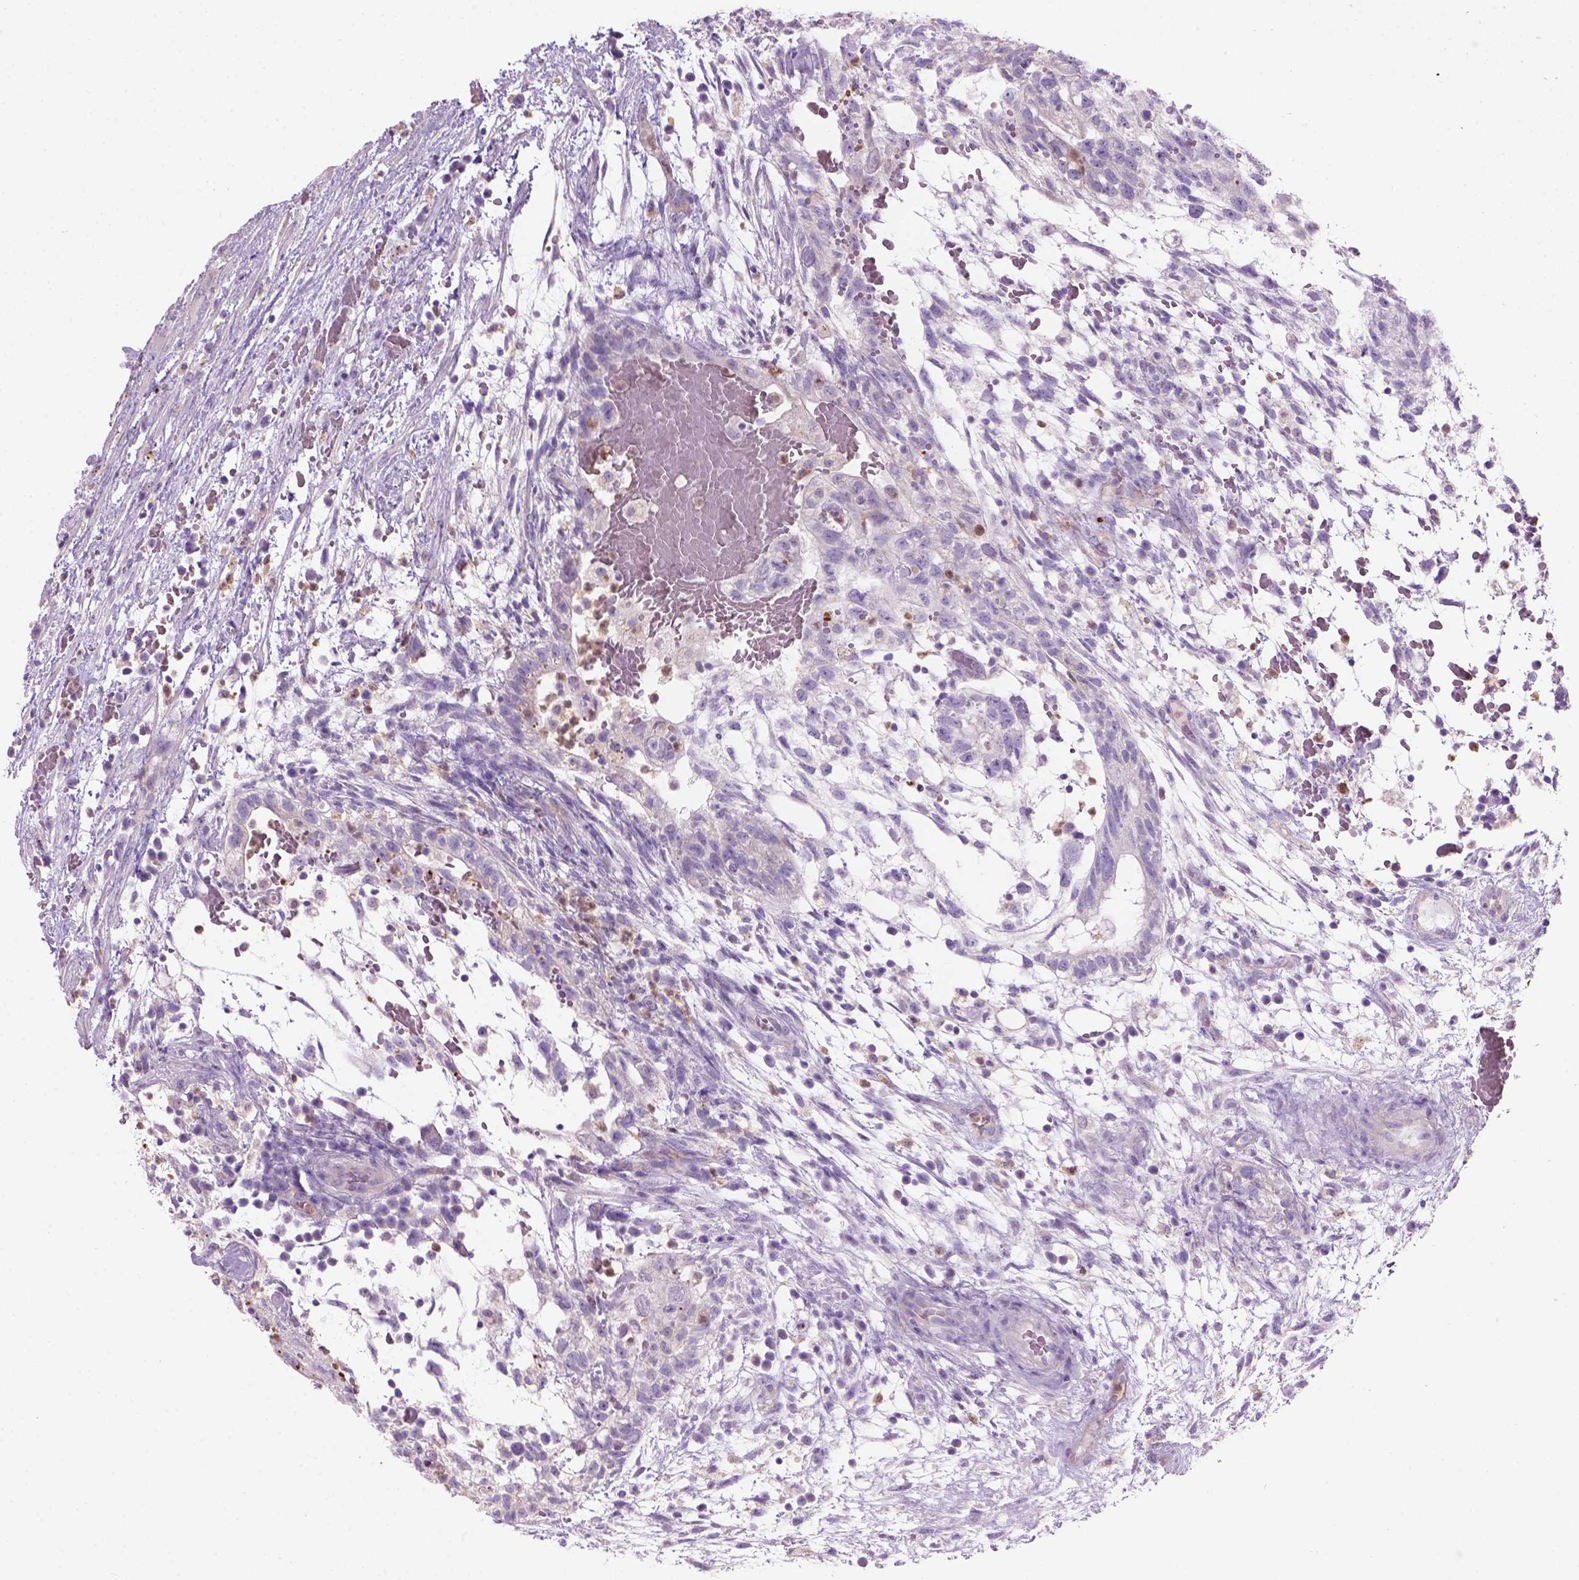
{"staining": {"intensity": "negative", "quantity": "none", "location": "none"}, "tissue": "testis cancer", "cell_type": "Tumor cells", "image_type": "cancer", "snomed": [{"axis": "morphology", "description": "Normal tissue, NOS"}, {"axis": "morphology", "description": "Carcinoma, Embryonal, NOS"}, {"axis": "topography", "description": "Testis"}], "caption": "This is an immunohistochemistry (IHC) photomicrograph of human testis embryonal carcinoma. There is no positivity in tumor cells.", "gene": "CD84", "patient": {"sex": "male", "age": 32}}